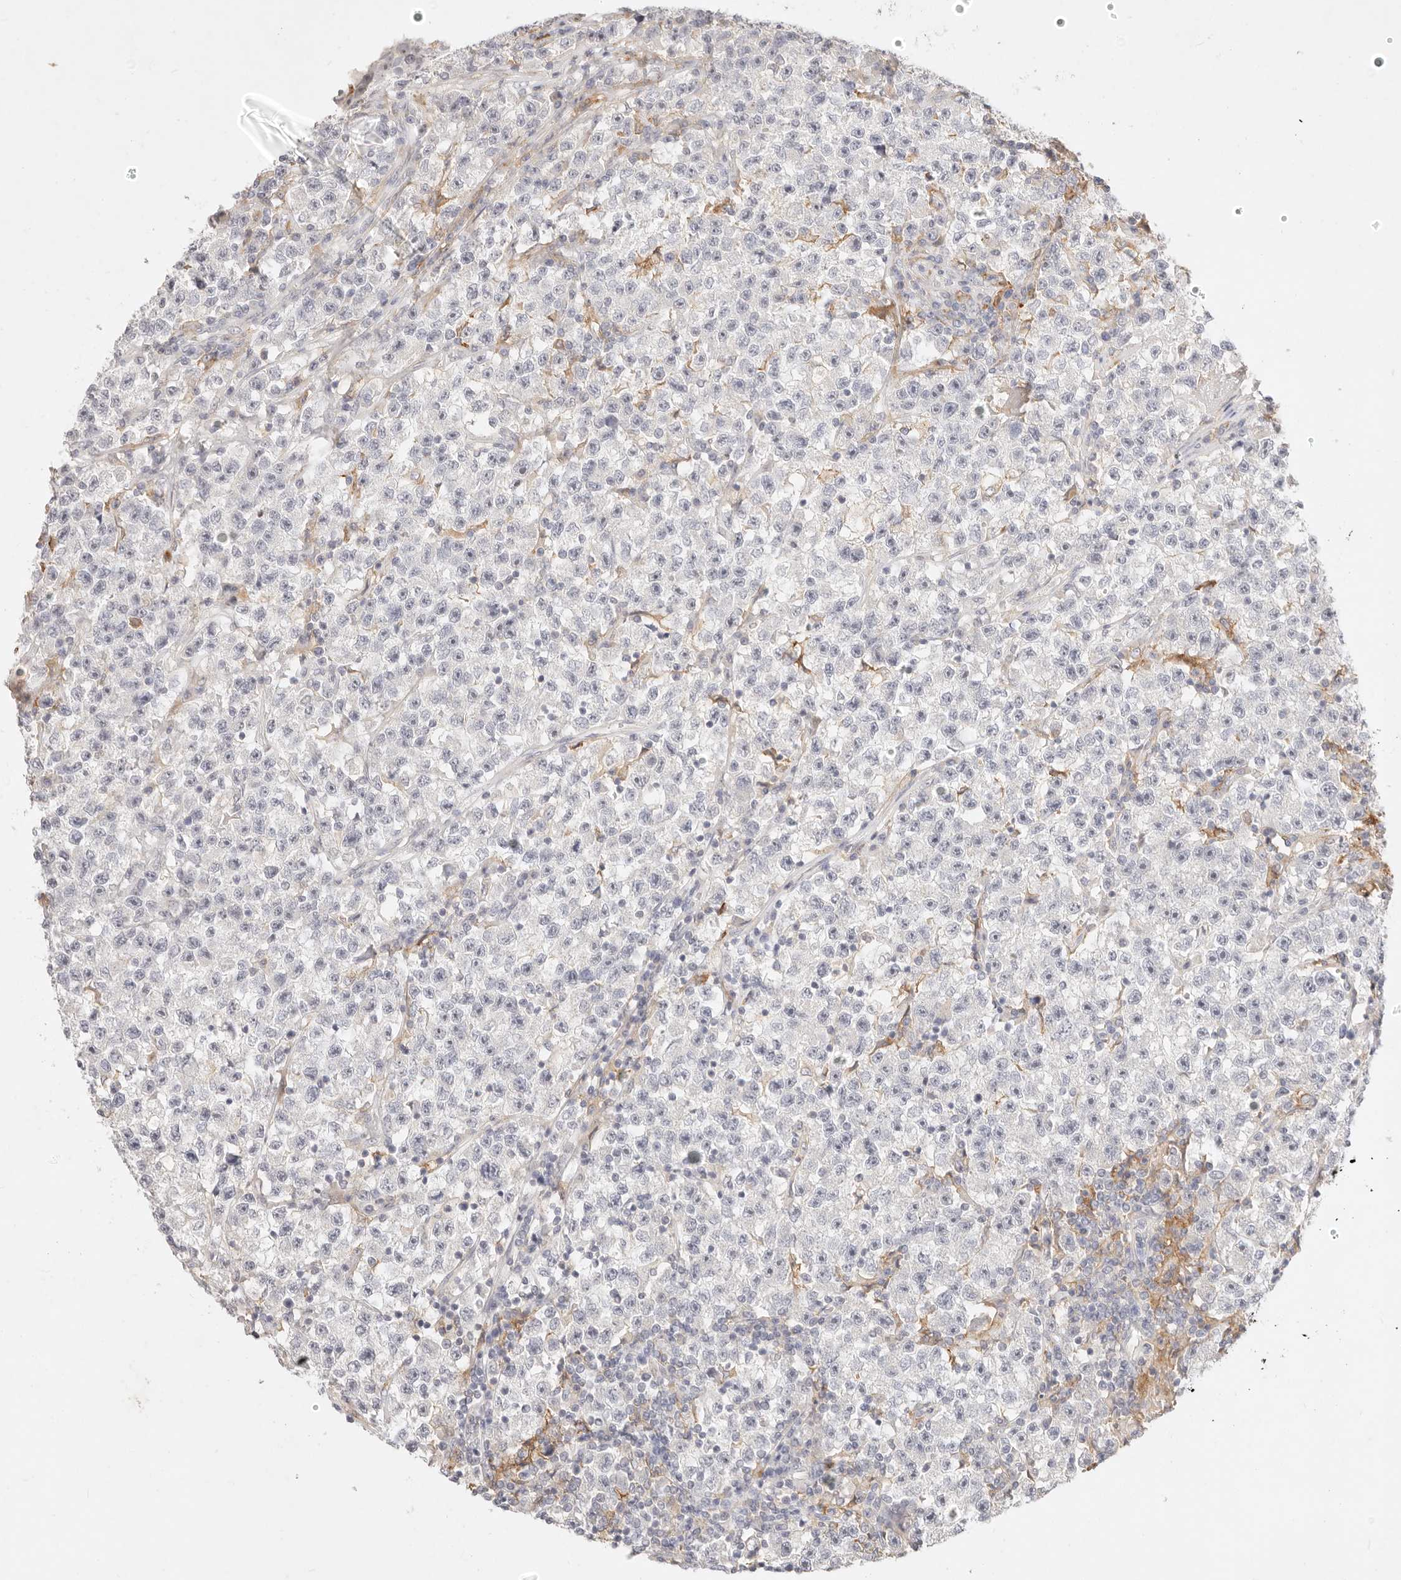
{"staining": {"intensity": "negative", "quantity": "none", "location": "none"}, "tissue": "testis cancer", "cell_type": "Tumor cells", "image_type": "cancer", "snomed": [{"axis": "morphology", "description": "Seminoma, NOS"}, {"axis": "topography", "description": "Testis"}], "caption": "An image of human testis cancer is negative for staining in tumor cells.", "gene": "GPR84", "patient": {"sex": "male", "age": 22}}